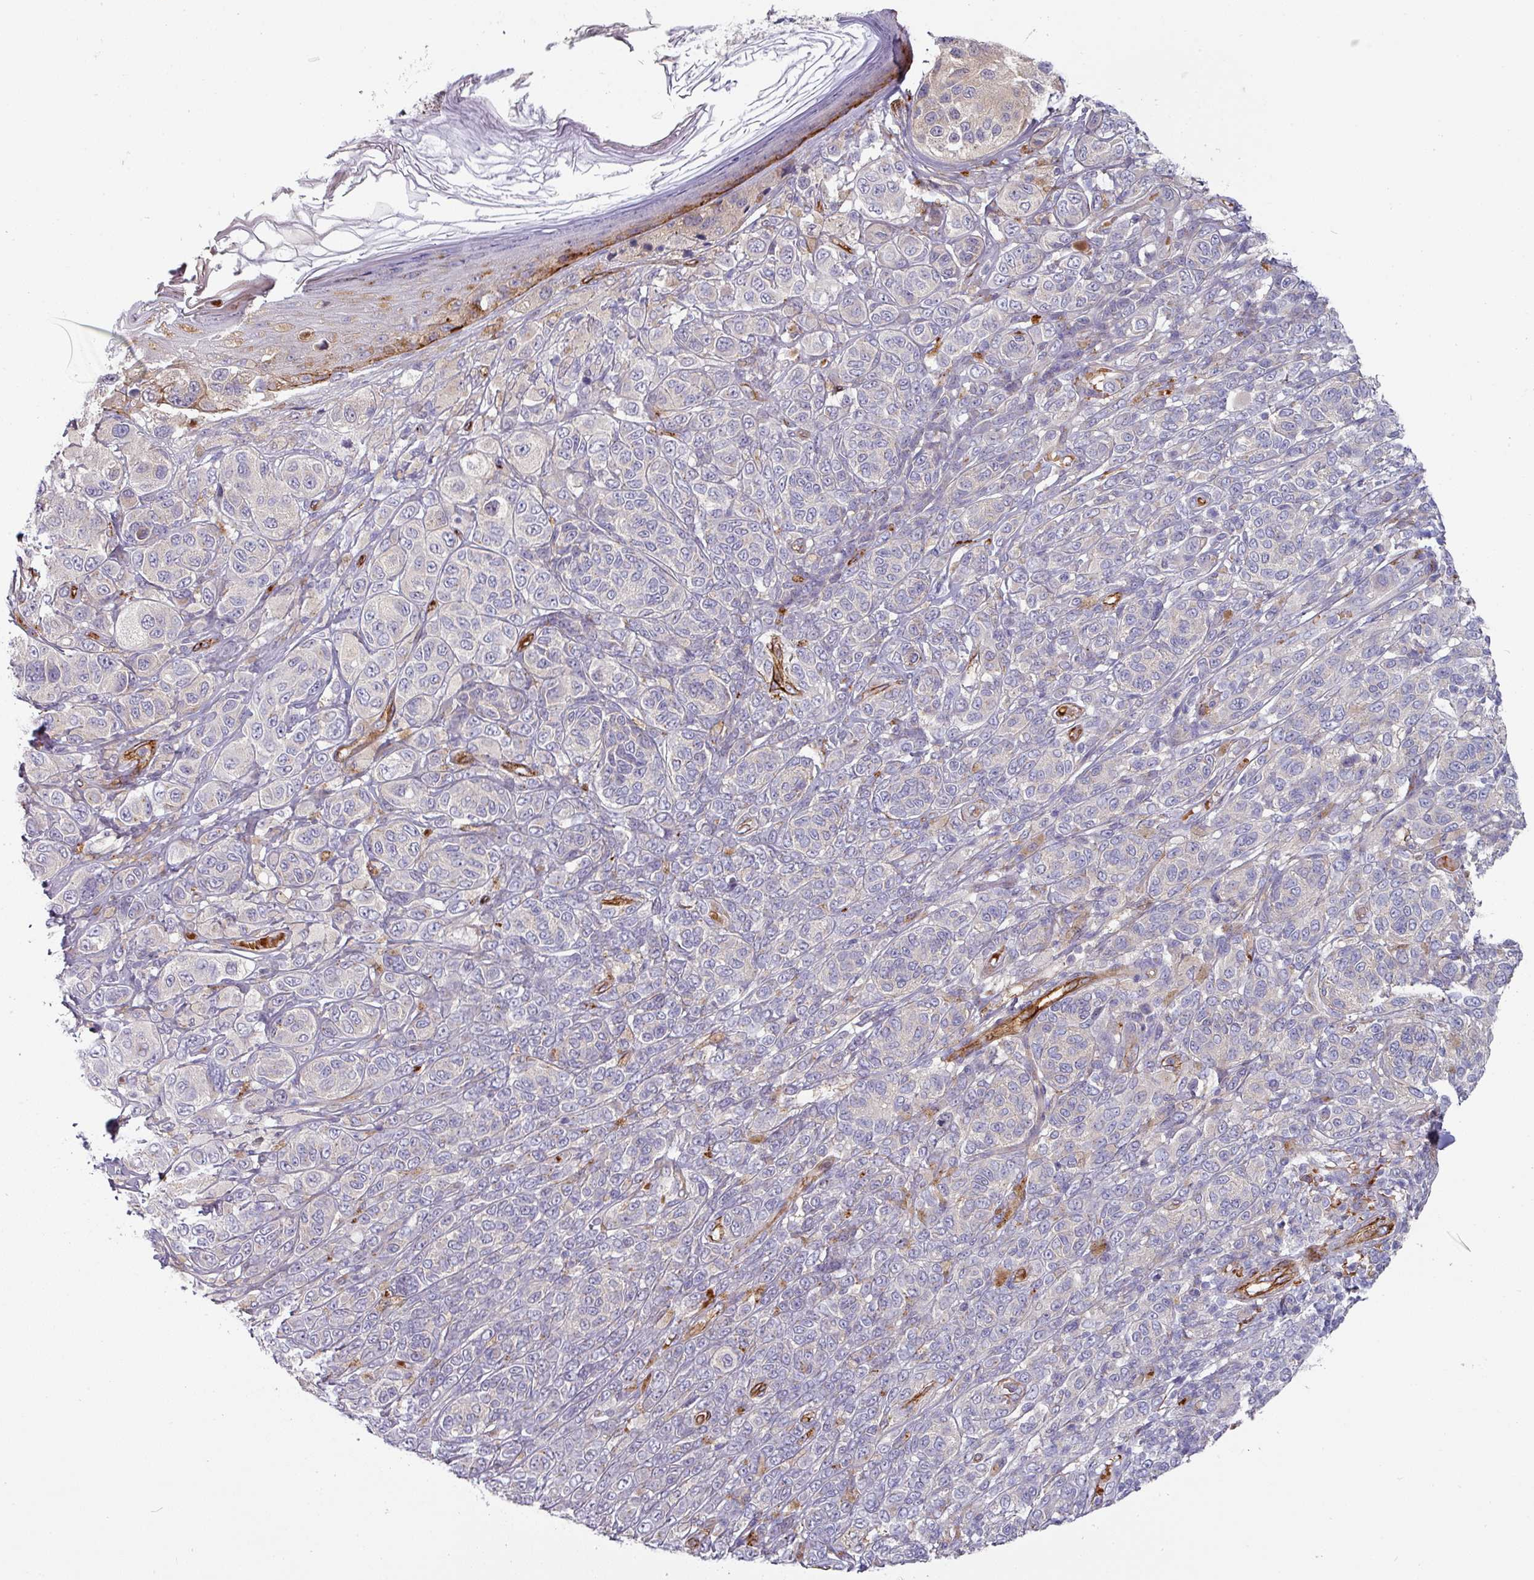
{"staining": {"intensity": "negative", "quantity": "none", "location": "none"}, "tissue": "melanoma", "cell_type": "Tumor cells", "image_type": "cancer", "snomed": [{"axis": "morphology", "description": "Malignant melanoma, NOS"}, {"axis": "topography", "description": "Skin"}], "caption": "Immunohistochemical staining of human malignant melanoma shows no significant expression in tumor cells.", "gene": "PRODH2", "patient": {"sex": "male", "age": 42}}